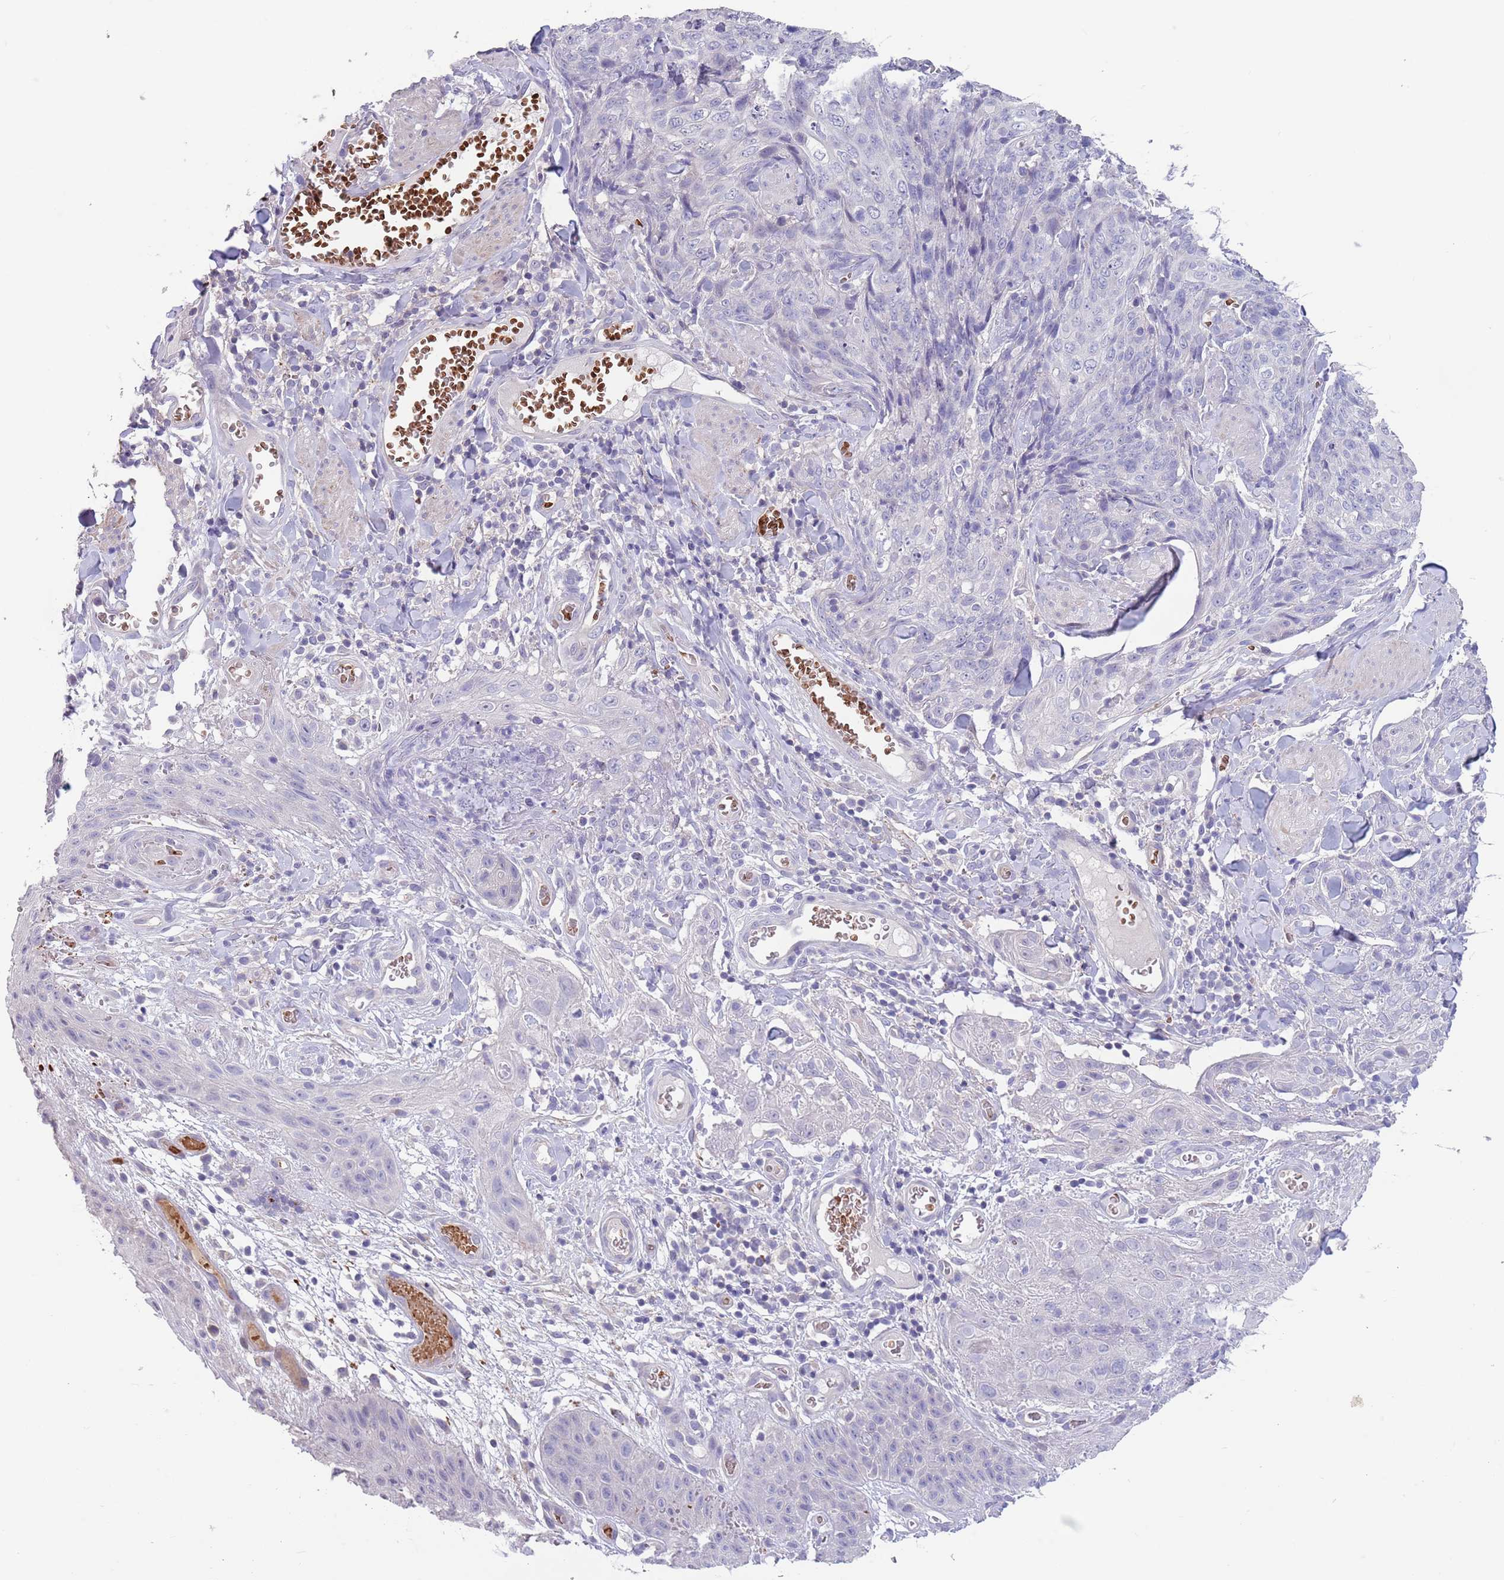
{"staining": {"intensity": "negative", "quantity": "none", "location": "none"}, "tissue": "skin cancer", "cell_type": "Tumor cells", "image_type": "cancer", "snomed": [{"axis": "morphology", "description": "Squamous cell carcinoma, NOS"}, {"axis": "topography", "description": "Skin"}, {"axis": "topography", "description": "Vulva"}], "caption": "DAB (3,3'-diaminobenzidine) immunohistochemical staining of human skin squamous cell carcinoma demonstrates no significant positivity in tumor cells. Brightfield microscopy of immunohistochemistry stained with DAB (brown) and hematoxylin (blue), captured at high magnification.", "gene": "ZNF14", "patient": {"sex": "female", "age": 85}}